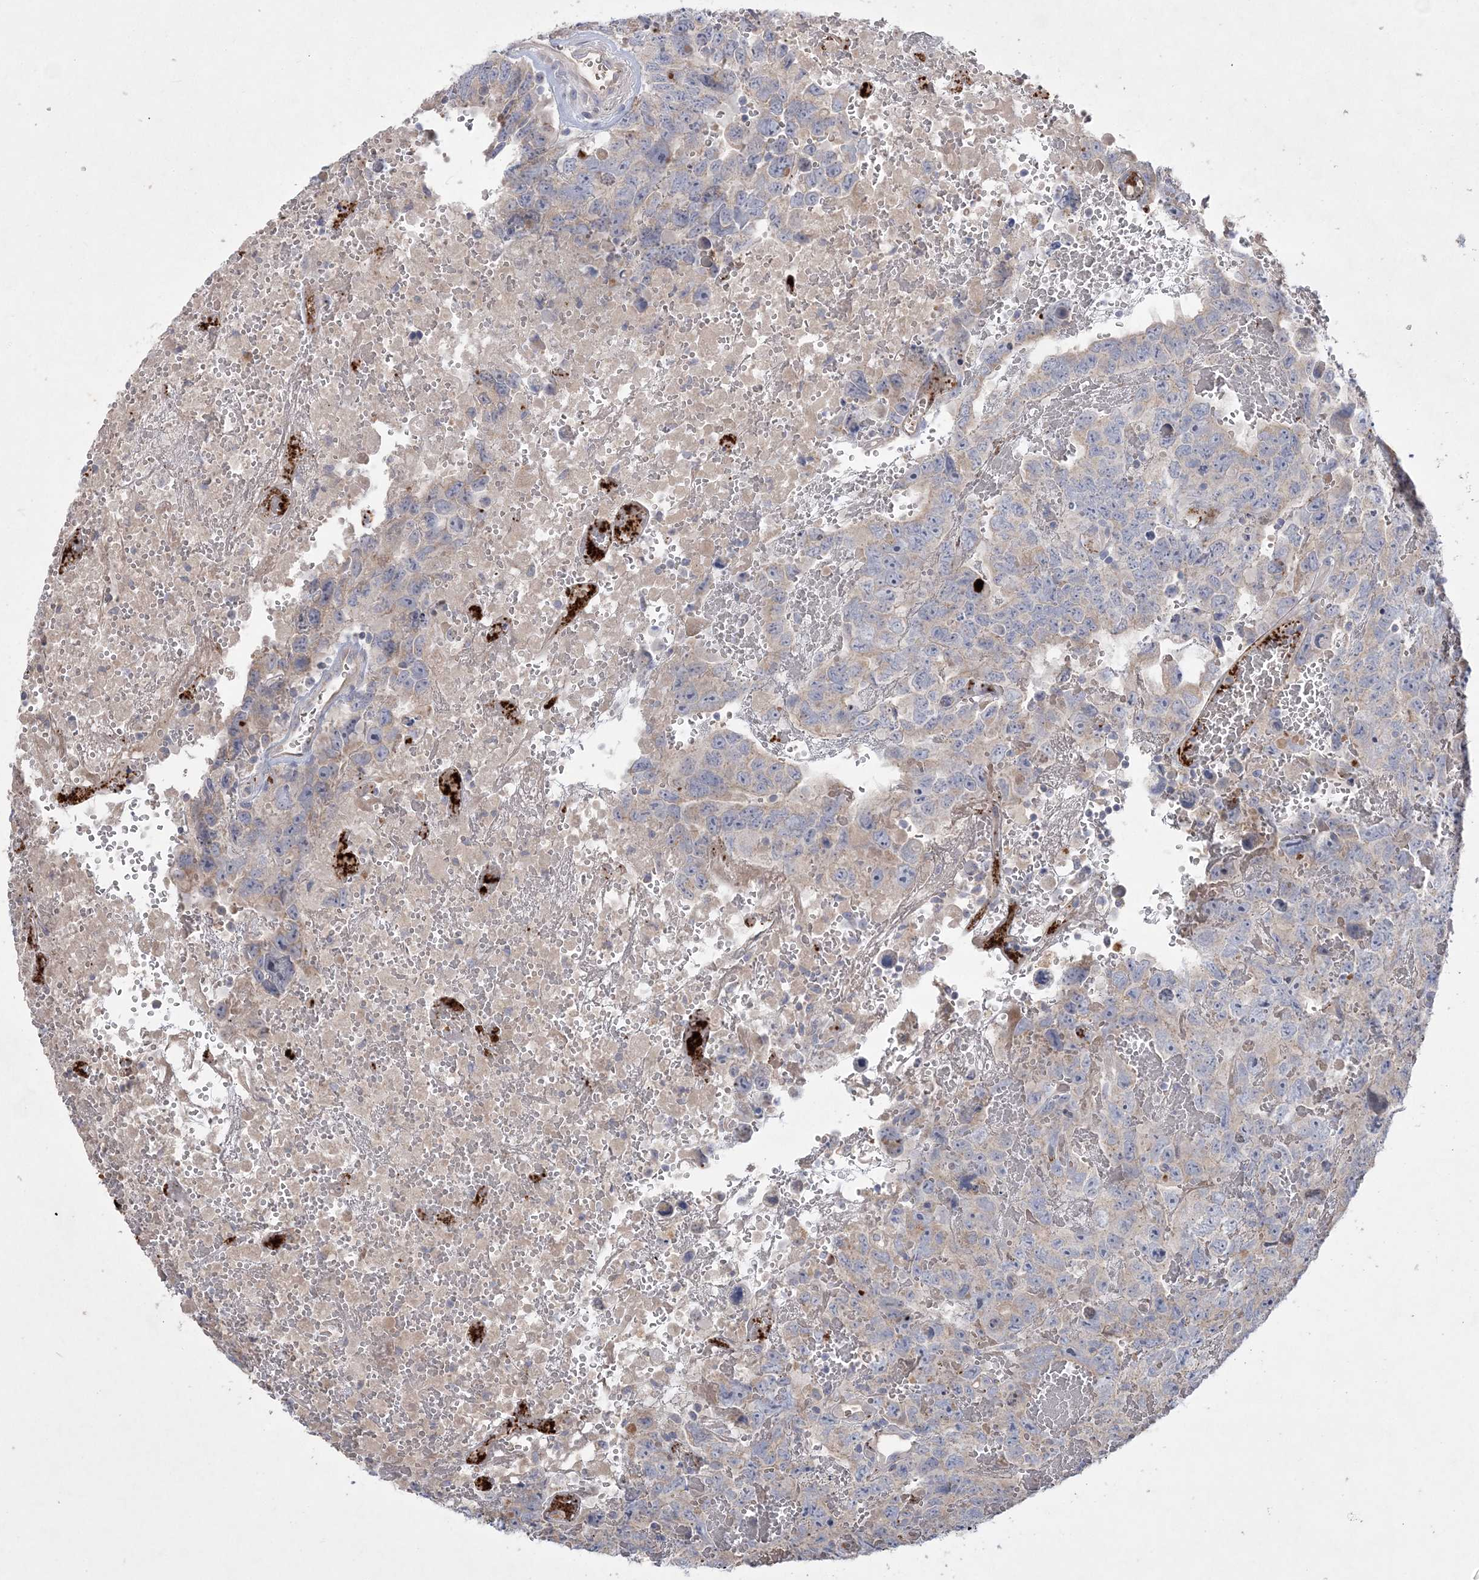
{"staining": {"intensity": "negative", "quantity": "none", "location": "none"}, "tissue": "testis cancer", "cell_type": "Tumor cells", "image_type": "cancer", "snomed": [{"axis": "morphology", "description": "Carcinoma, Embryonal, NOS"}, {"axis": "topography", "description": "Testis"}], "caption": "There is no significant staining in tumor cells of embryonal carcinoma (testis).", "gene": "ADCK2", "patient": {"sex": "male", "age": 45}}